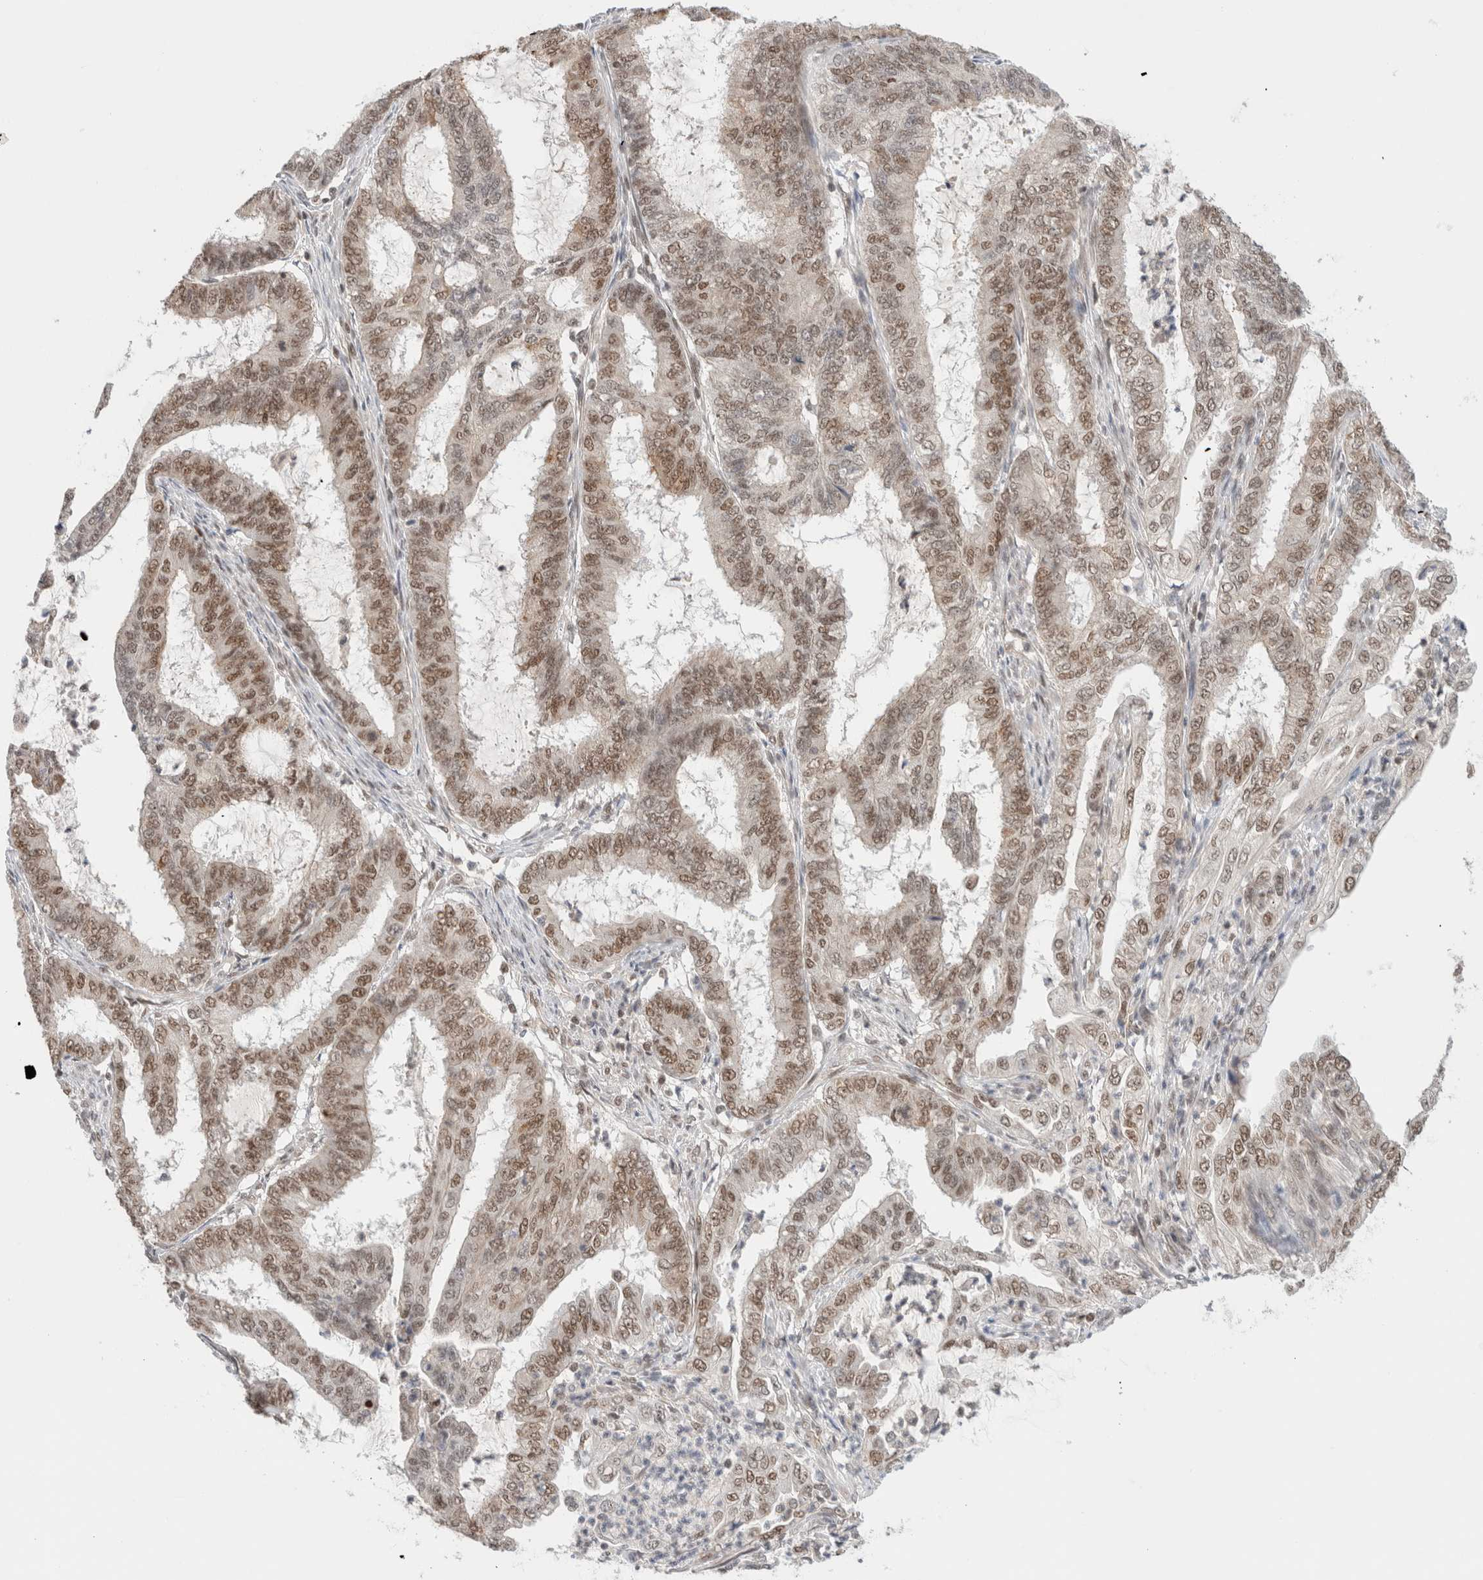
{"staining": {"intensity": "moderate", "quantity": ">75%", "location": "nuclear"}, "tissue": "endometrial cancer", "cell_type": "Tumor cells", "image_type": "cancer", "snomed": [{"axis": "morphology", "description": "Adenocarcinoma, NOS"}, {"axis": "topography", "description": "Endometrium"}], "caption": "Human endometrial adenocarcinoma stained with a brown dye demonstrates moderate nuclear positive expression in about >75% of tumor cells.", "gene": "GATAD2A", "patient": {"sex": "female", "age": 51}}